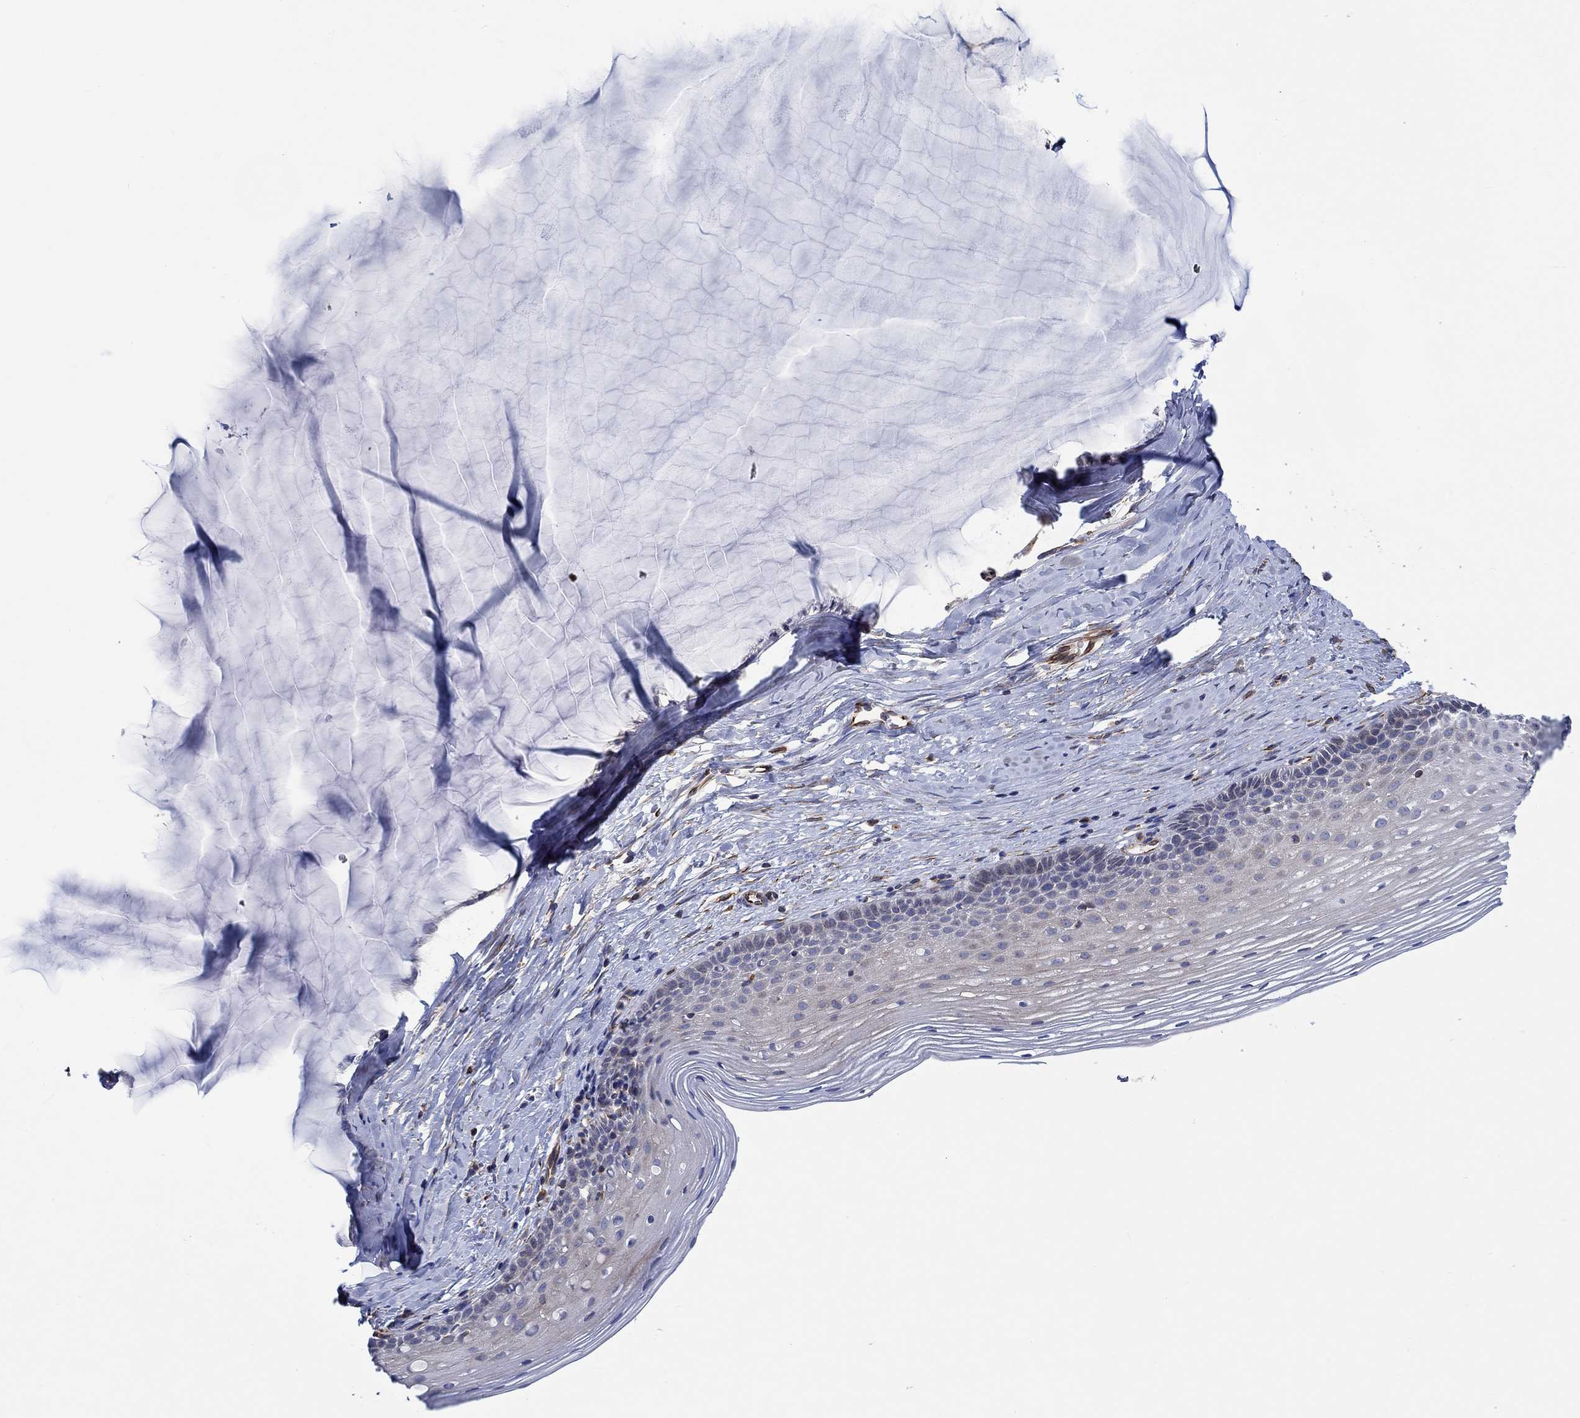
{"staining": {"intensity": "negative", "quantity": "none", "location": "none"}, "tissue": "cervix", "cell_type": "Glandular cells", "image_type": "normal", "snomed": [{"axis": "morphology", "description": "Normal tissue, NOS"}, {"axis": "topography", "description": "Cervix"}], "caption": "Immunohistochemistry (IHC) photomicrograph of benign cervix: cervix stained with DAB (3,3'-diaminobenzidine) reveals no significant protein staining in glandular cells. The staining is performed using DAB brown chromogen with nuclei counter-stained in using hematoxylin.", "gene": "CAMK1D", "patient": {"sex": "female", "age": 40}}